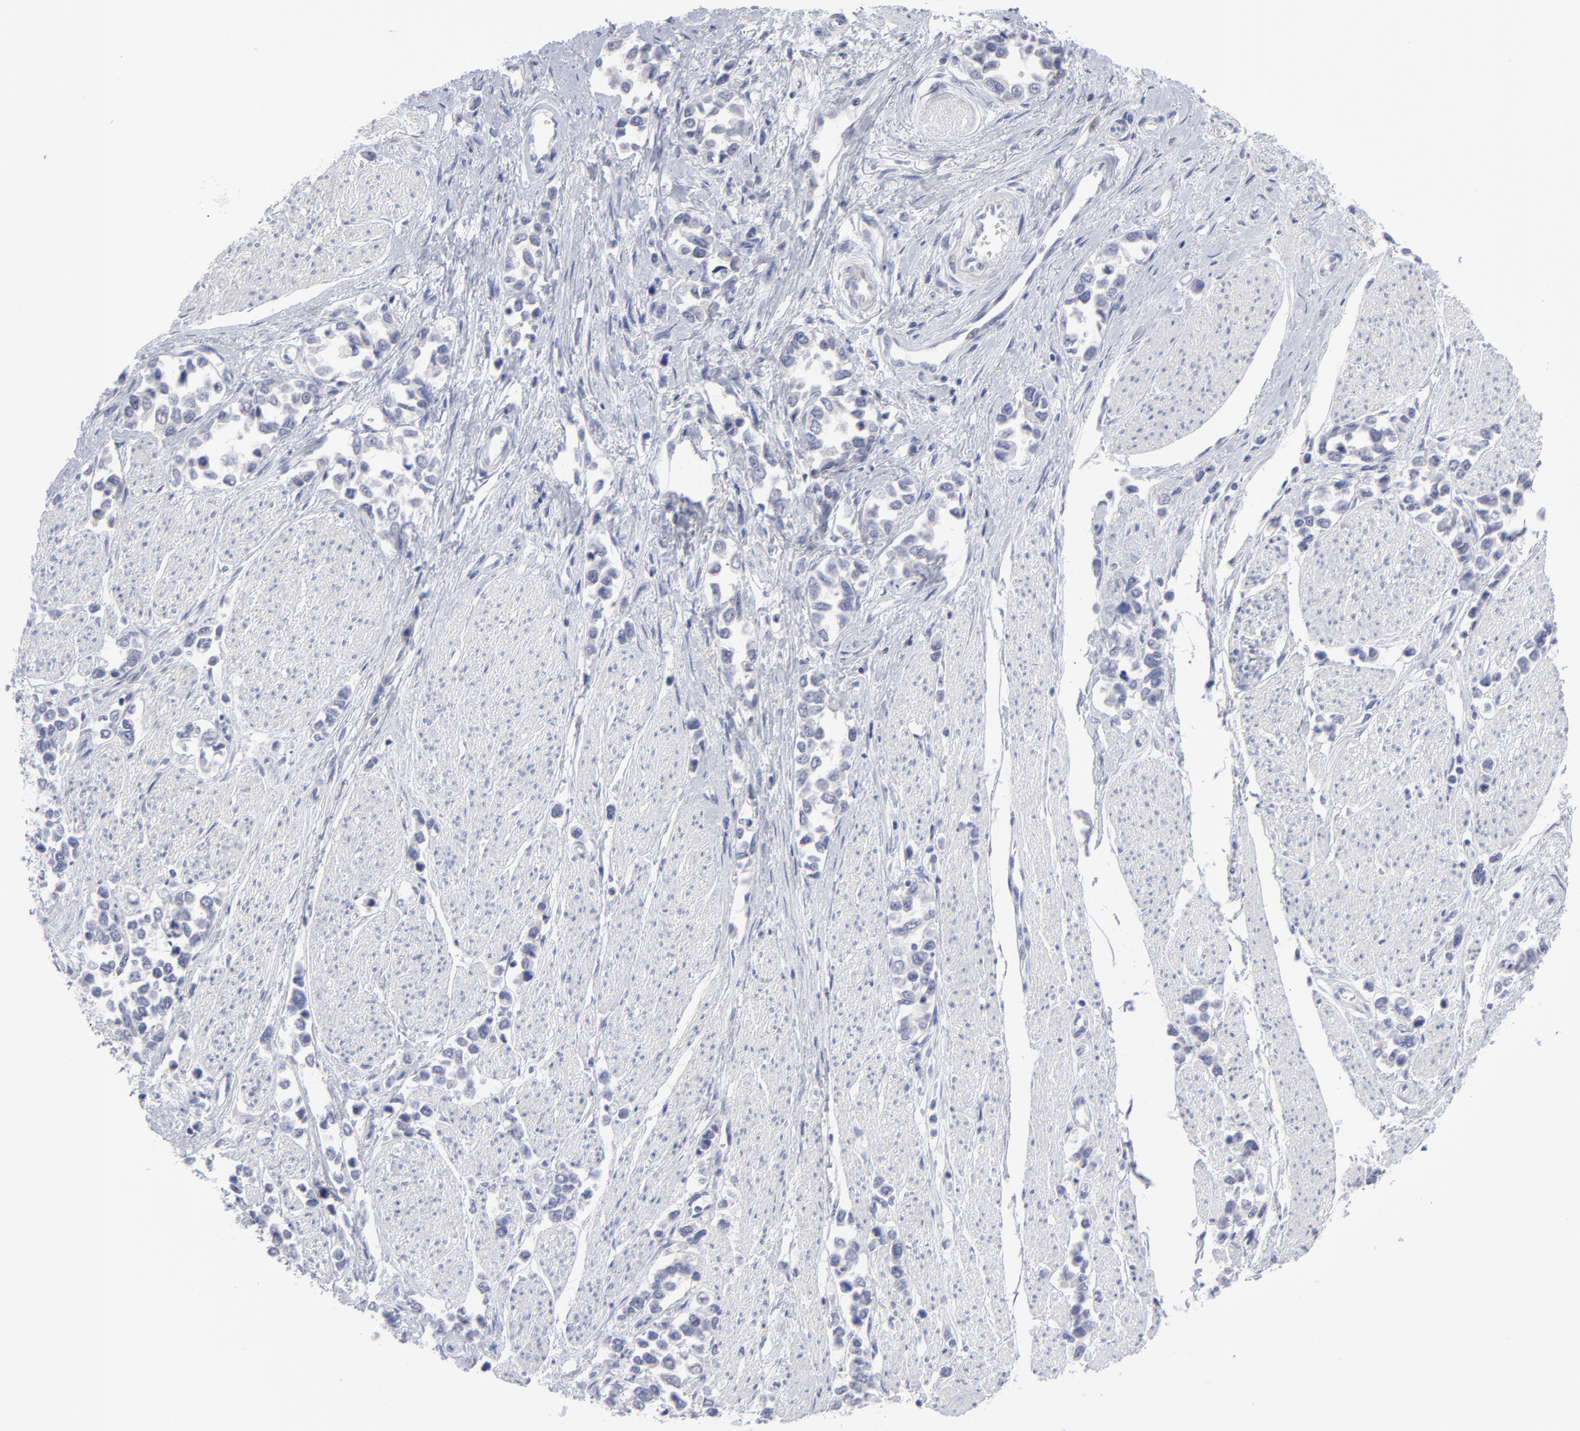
{"staining": {"intensity": "negative", "quantity": "none", "location": "none"}, "tissue": "stomach cancer", "cell_type": "Tumor cells", "image_type": "cancer", "snomed": [{"axis": "morphology", "description": "Adenocarcinoma, NOS"}, {"axis": "topography", "description": "Stomach, upper"}], "caption": "Photomicrograph shows no protein expression in tumor cells of stomach cancer (adenocarcinoma) tissue.", "gene": "RPS24", "patient": {"sex": "male", "age": 76}}